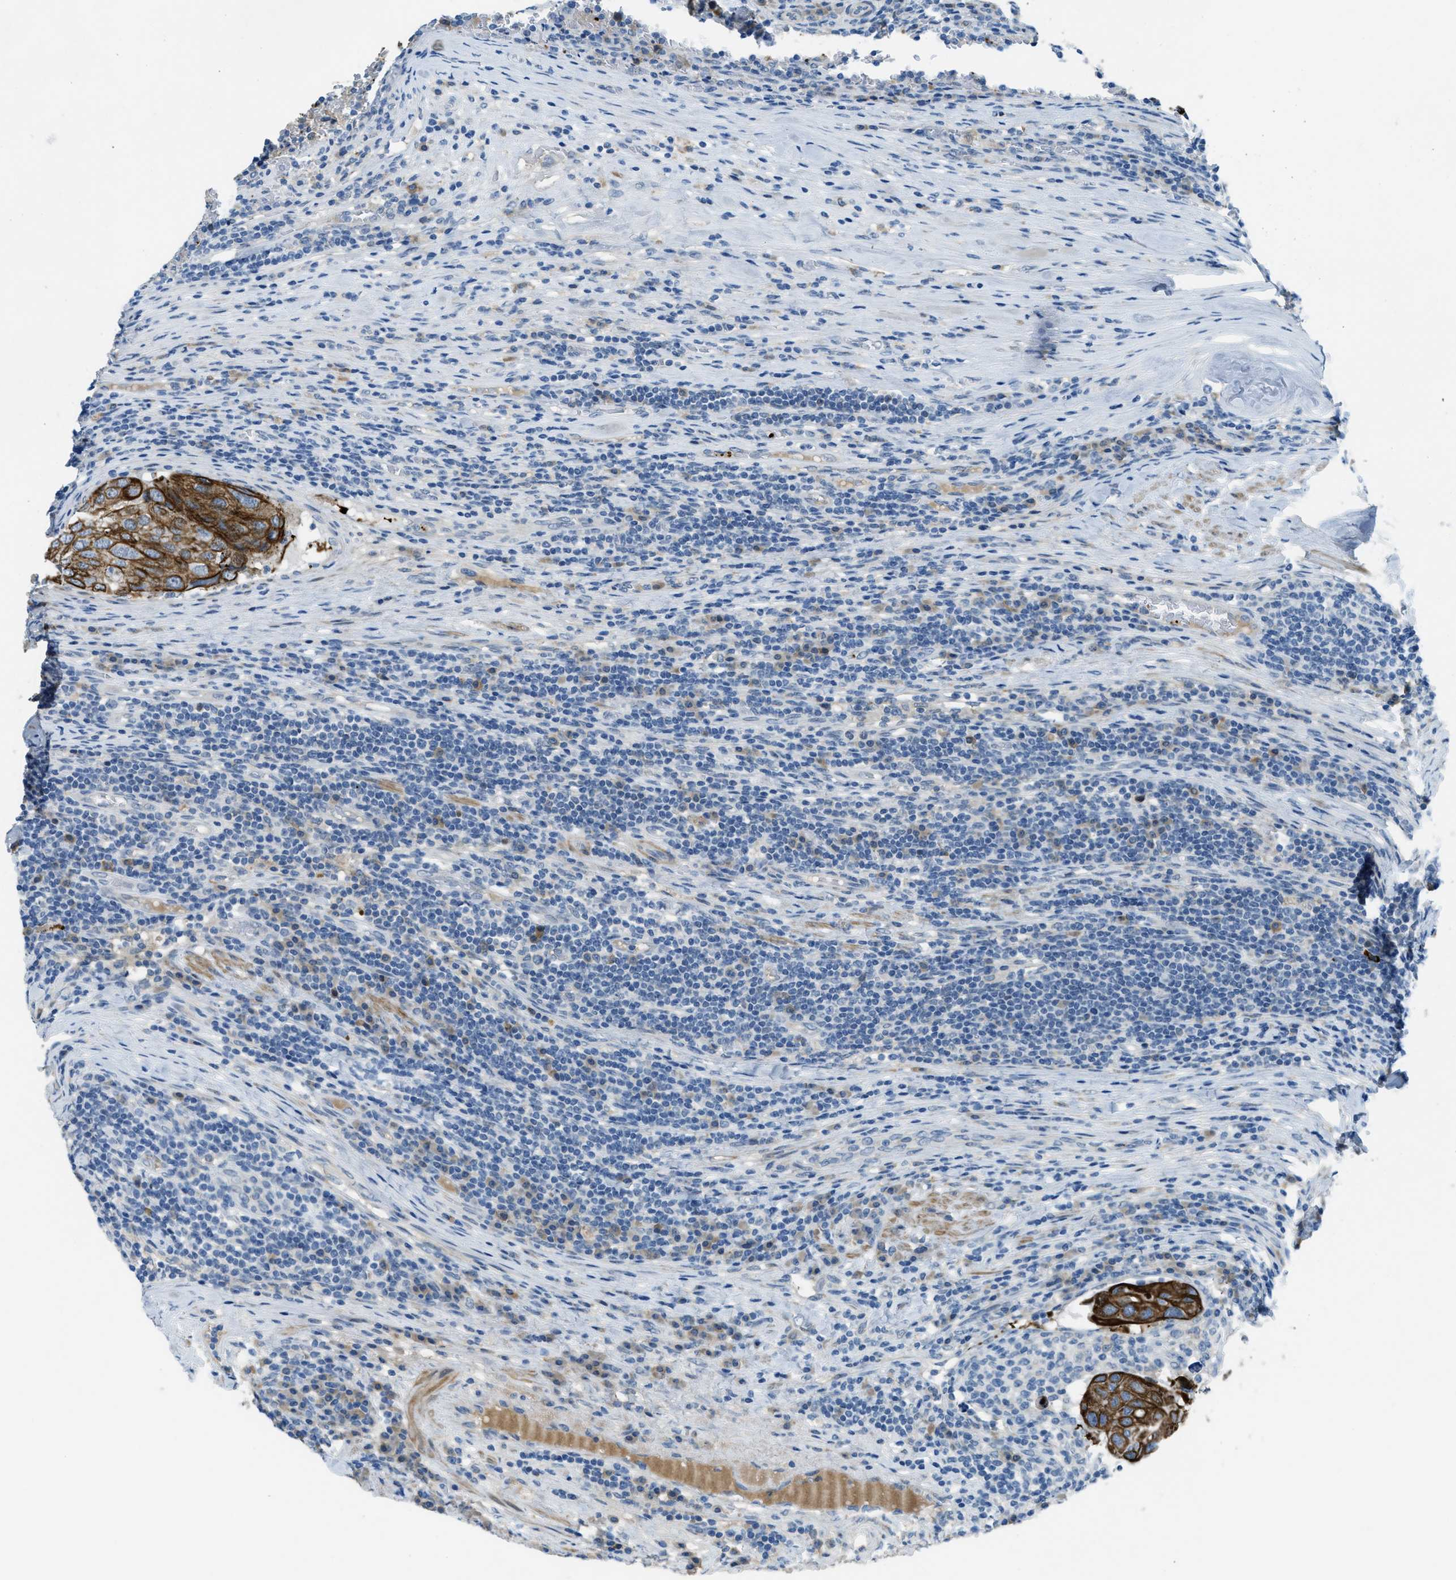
{"staining": {"intensity": "strong", "quantity": "25%-75%", "location": "cytoplasmic/membranous"}, "tissue": "urothelial cancer", "cell_type": "Tumor cells", "image_type": "cancer", "snomed": [{"axis": "morphology", "description": "Urothelial carcinoma, High grade"}, {"axis": "topography", "description": "Lymph node"}, {"axis": "topography", "description": "Urinary bladder"}], "caption": "The image demonstrates immunohistochemical staining of urothelial carcinoma (high-grade). There is strong cytoplasmic/membranous positivity is appreciated in about 25%-75% of tumor cells.", "gene": "KLHL8", "patient": {"sex": "male", "age": 51}}